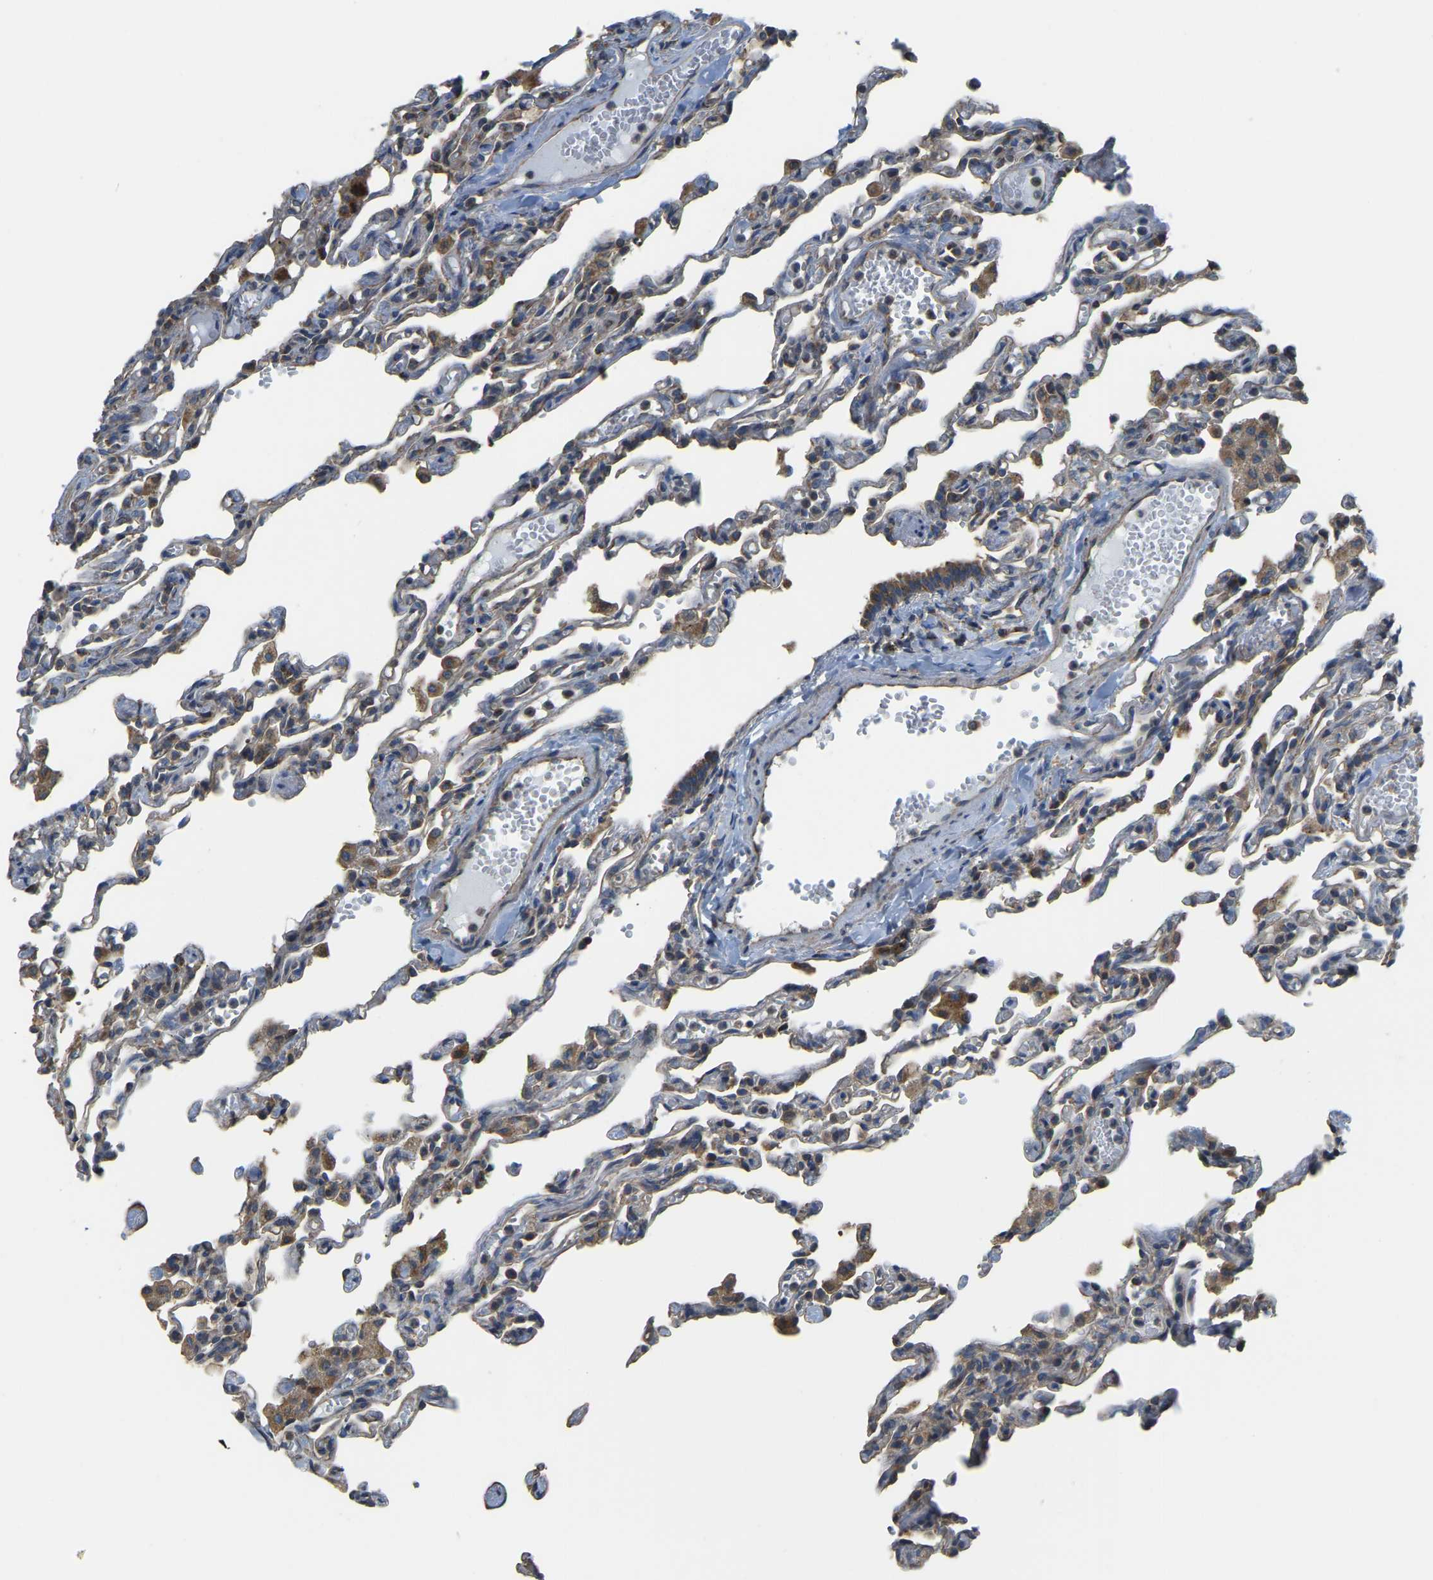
{"staining": {"intensity": "moderate", "quantity": "25%-75%", "location": "cytoplasmic/membranous"}, "tissue": "lung", "cell_type": "Alveolar cells", "image_type": "normal", "snomed": [{"axis": "morphology", "description": "Normal tissue, NOS"}, {"axis": "topography", "description": "Lung"}], "caption": "A high-resolution histopathology image shows immunohistochemistry staining of normal lung, which shows moderate cytoplasmic/membranous expression in approximately 25%-75% of alveolar cells.", "gene": "PSMD7", "patient": {"sex": "male", "age": 21}}